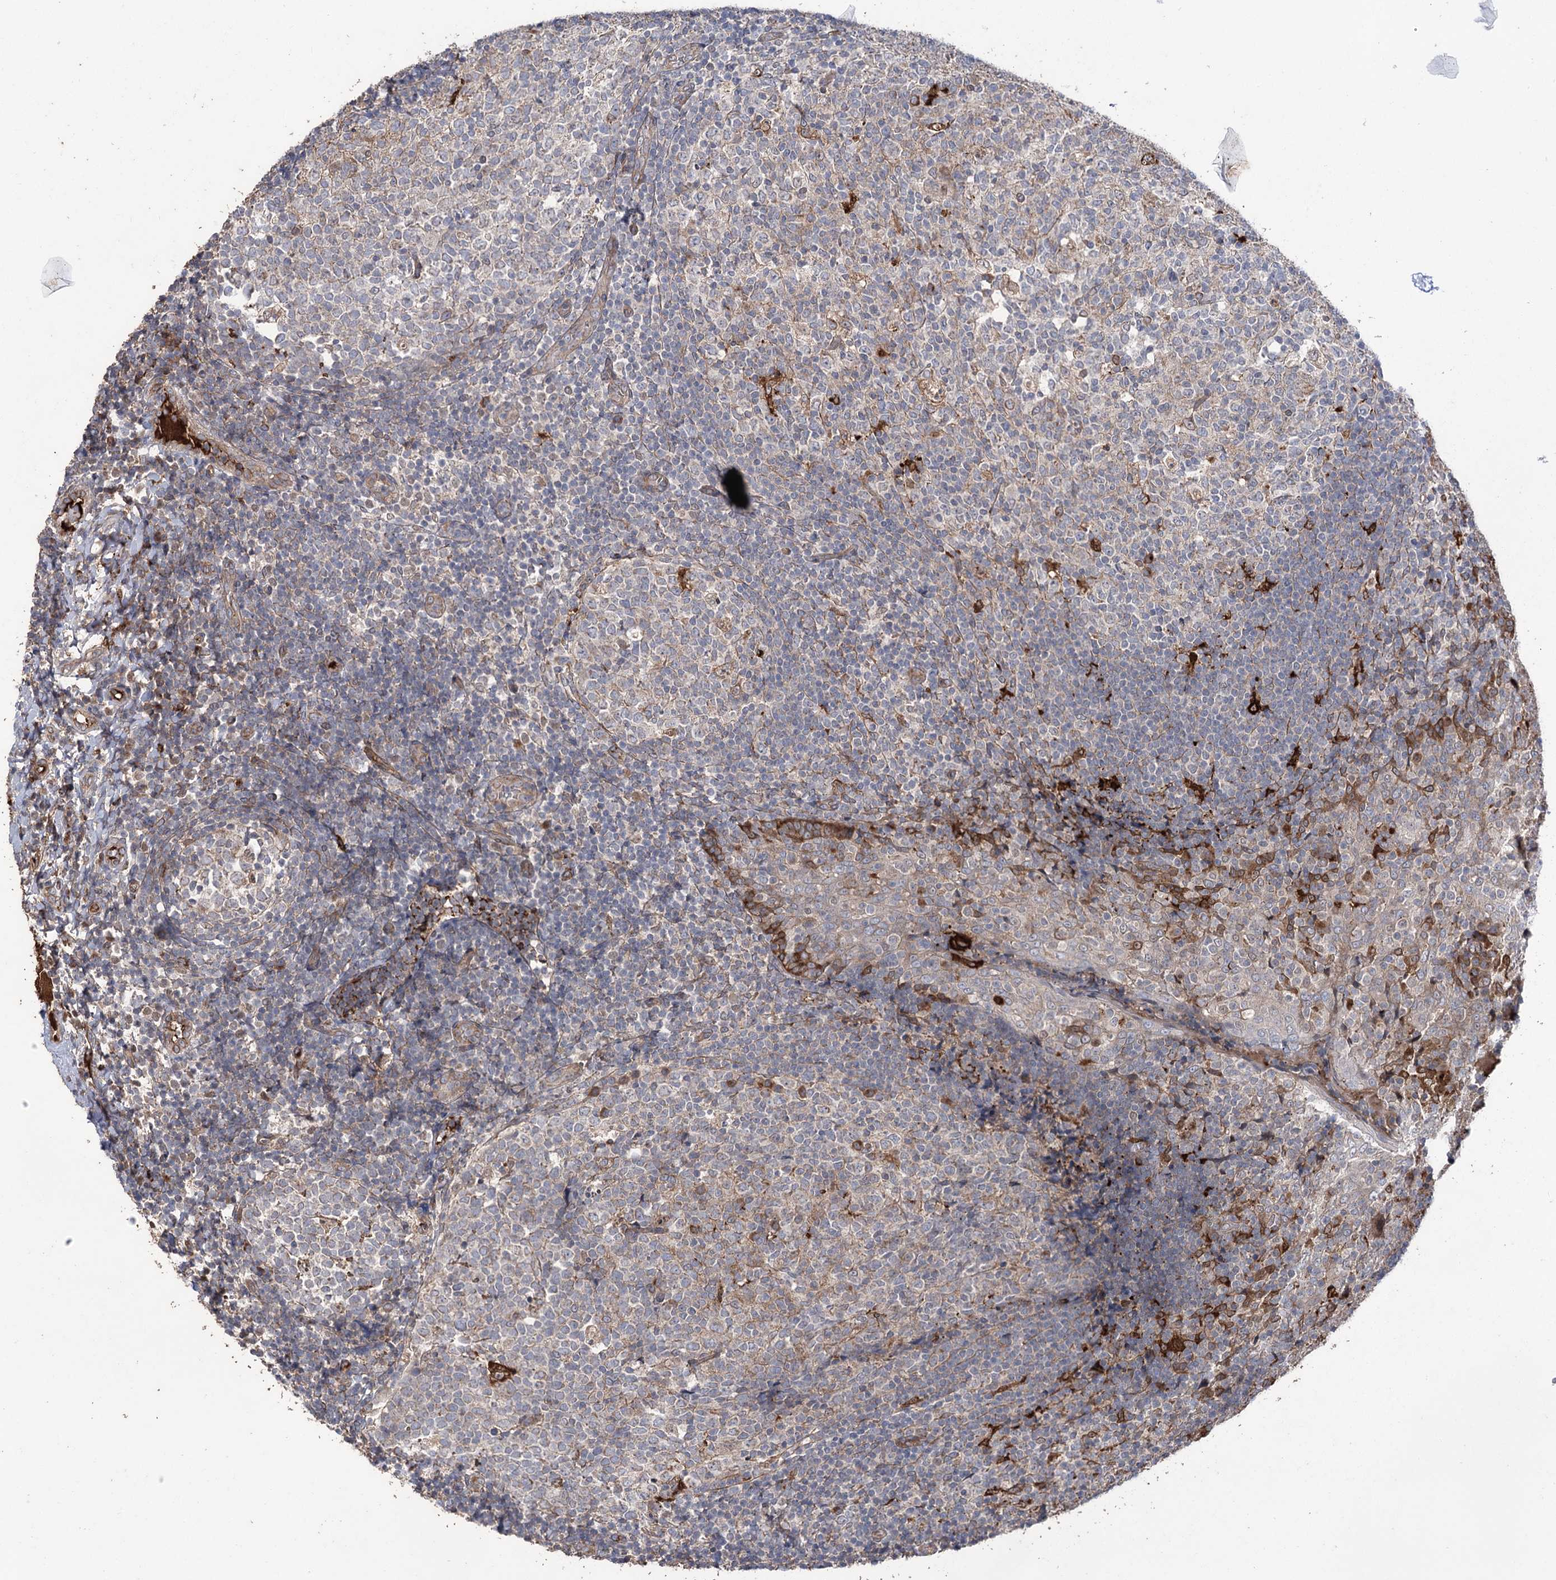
{"staining": {"intensity": "moderate", "quantity": "<25%", "location": "cytoplasmic/membranous"}, "tissue": "tonsil", "cell_type": "Germinal center cells", "image_type": "normal", "snomed": [{"axis": "morphology", "description": "Normal tissue, NOS"}, {"axis": "topography", "description": "Tonsil"}], "caption": "Protein expression by immunohistochemistry (IHC) reveals moderate cytoplasmic/membranous expression in about <25% of germinal center cells in benign tonsil. (DAB = brown stain, brightfield microscopy at high magnification).", "gene": "OTUD1", "patient": {"sex": "female", "age": 19}}